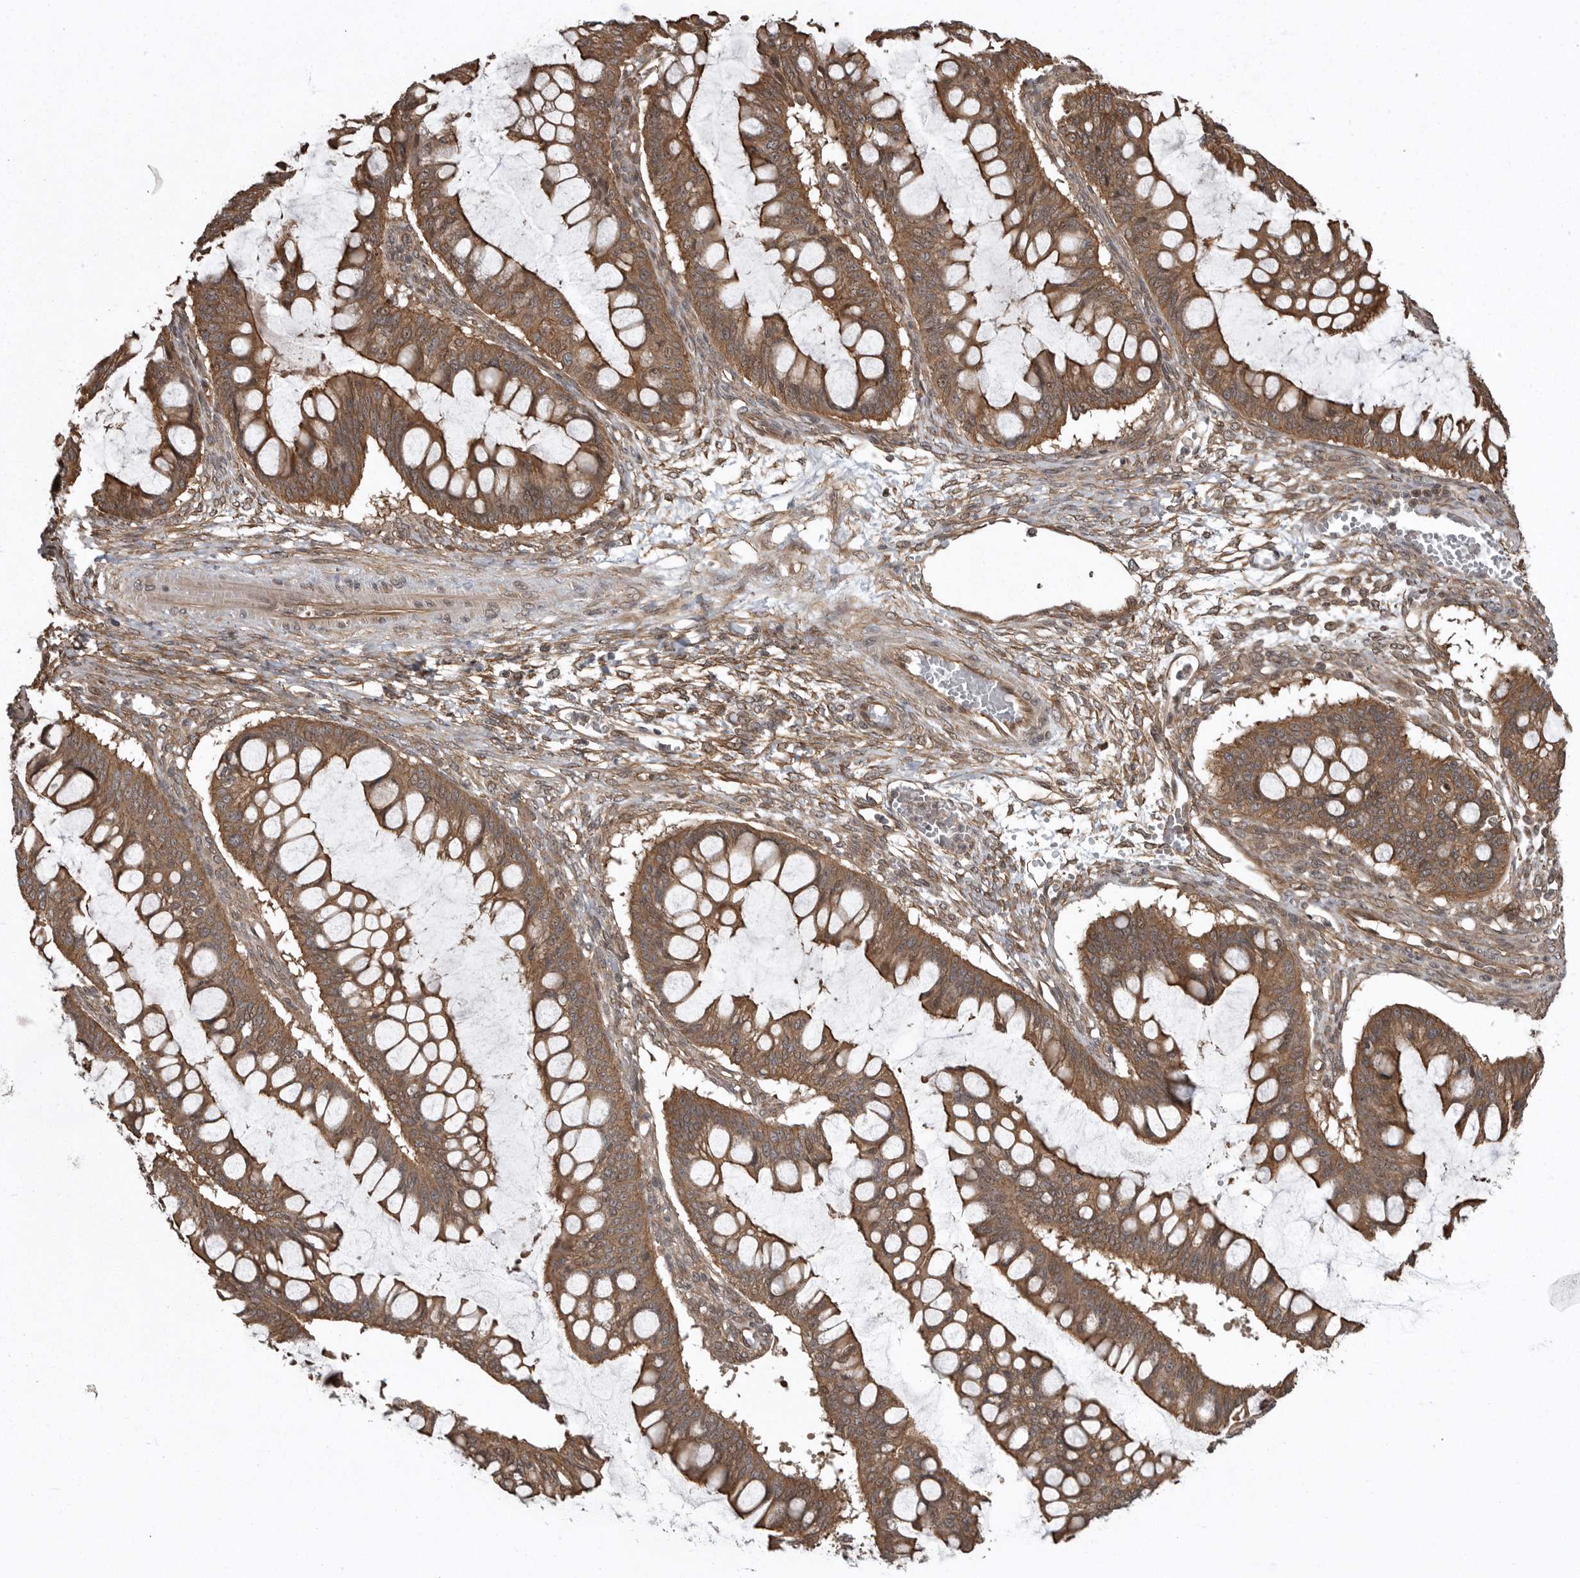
{"staining": {"intensity": "moderate", "quantity": ">75%", "location": "cytoplasmic/membranous"}, "tissue": "ovarian cancer", "cell_type": "Tumor cells", "image_type": "cancer", "snomed": [{"axis": "morphology", "description": "Cystadenocarcinoma, mucinous, NOS"}, {"axis": "topography", "description": "Ovary"}], "caption": "A high-resolution histopathology image shows IHC staining of ovarian cancer, which demonstrates moderate cytoplasmic/membranous staining in approximately >75% of tumor cells.", "gene": "DNAJC8", "patient": {"sex": "female", "age": 73}}